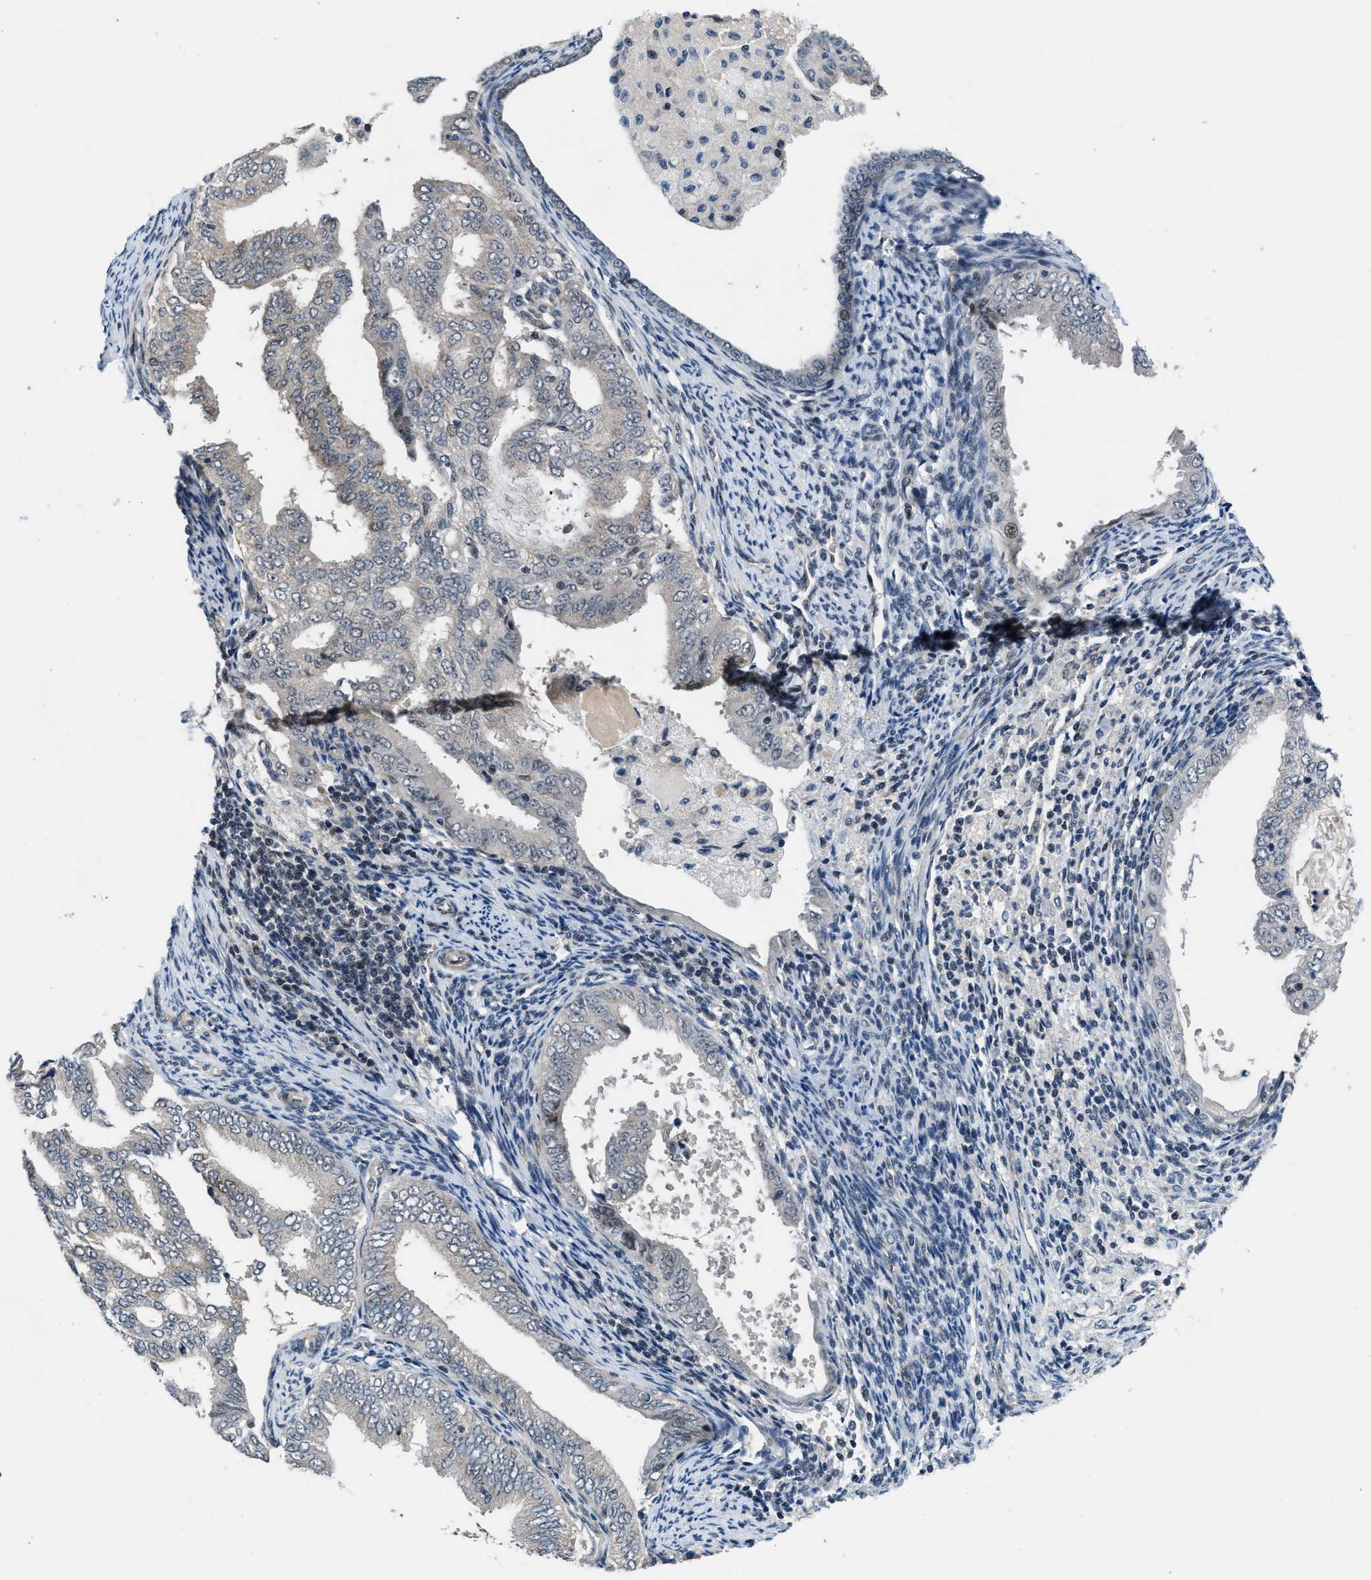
{"staining": {"intensity": "negative", "quantity": "none", "location": "none"}, "tissue": "endometrial cancer", "cell_type": "Tumor cells", "image_type": "cancer", "snomed": [{"axis": "morphology", "description": "Adenocarcinoma, NOS"}, {"axis": "topography", "description": "Endometrium"}], "caption": "Endometrial cancer (adenocarcinoma) was stained to show a protein in brown. There is no significant staining in tumor cells.", "gene": "SETD5", "patient": {"sex": "female", "age": 58}}